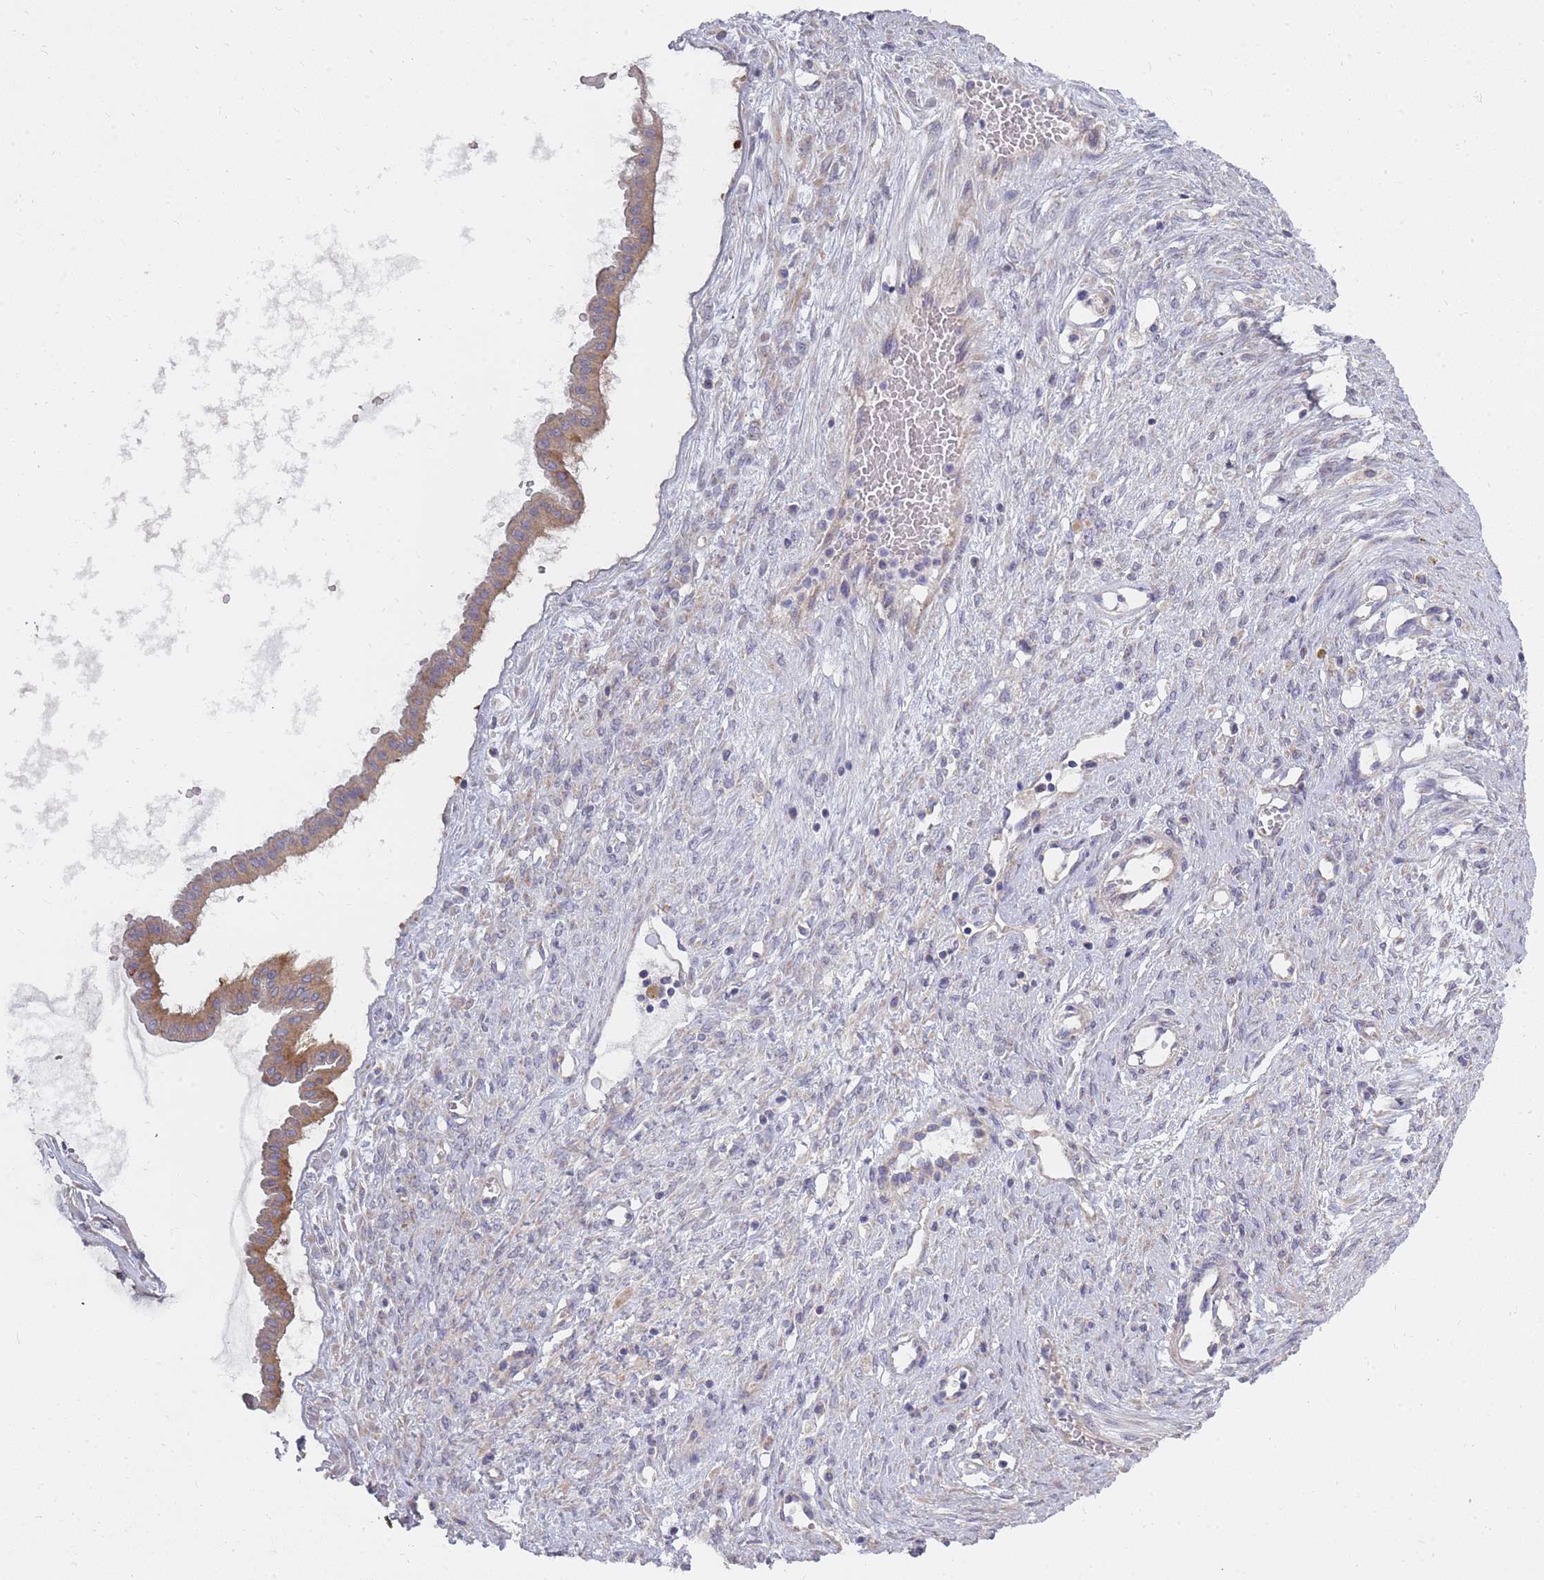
{"staining": {"intensity": "moderate", "quantity": ">75%", "location": "cytoplasmic/membranous"}, "tissue": "ovarian cancer", "cell_type": "Tumor cells", "image_type": "cancer", "snomed": [{"axis": "morphology", "description": "Cystadenocarcinoma, mucinous, NOS"}, {"axis": "topography", "description": "Ovary"}], "caption": "Immunohistochemistry (IHC) staining of ovarian mucinous cystadenocarcinoma, which exhibits medium levels of moderate cytoplasmic/membranous expression in about >75% of tumor cells indicating moderate cytoplasmic/membranous protein expression. The staining was performed using DAB (3,3'-diaminobenzidine) (brown) for protein detection and nuclei were counterstained in hematoxylin (blue).", "gene": "ALKBH4", "patient": {"sex": "female", "age": 73}}